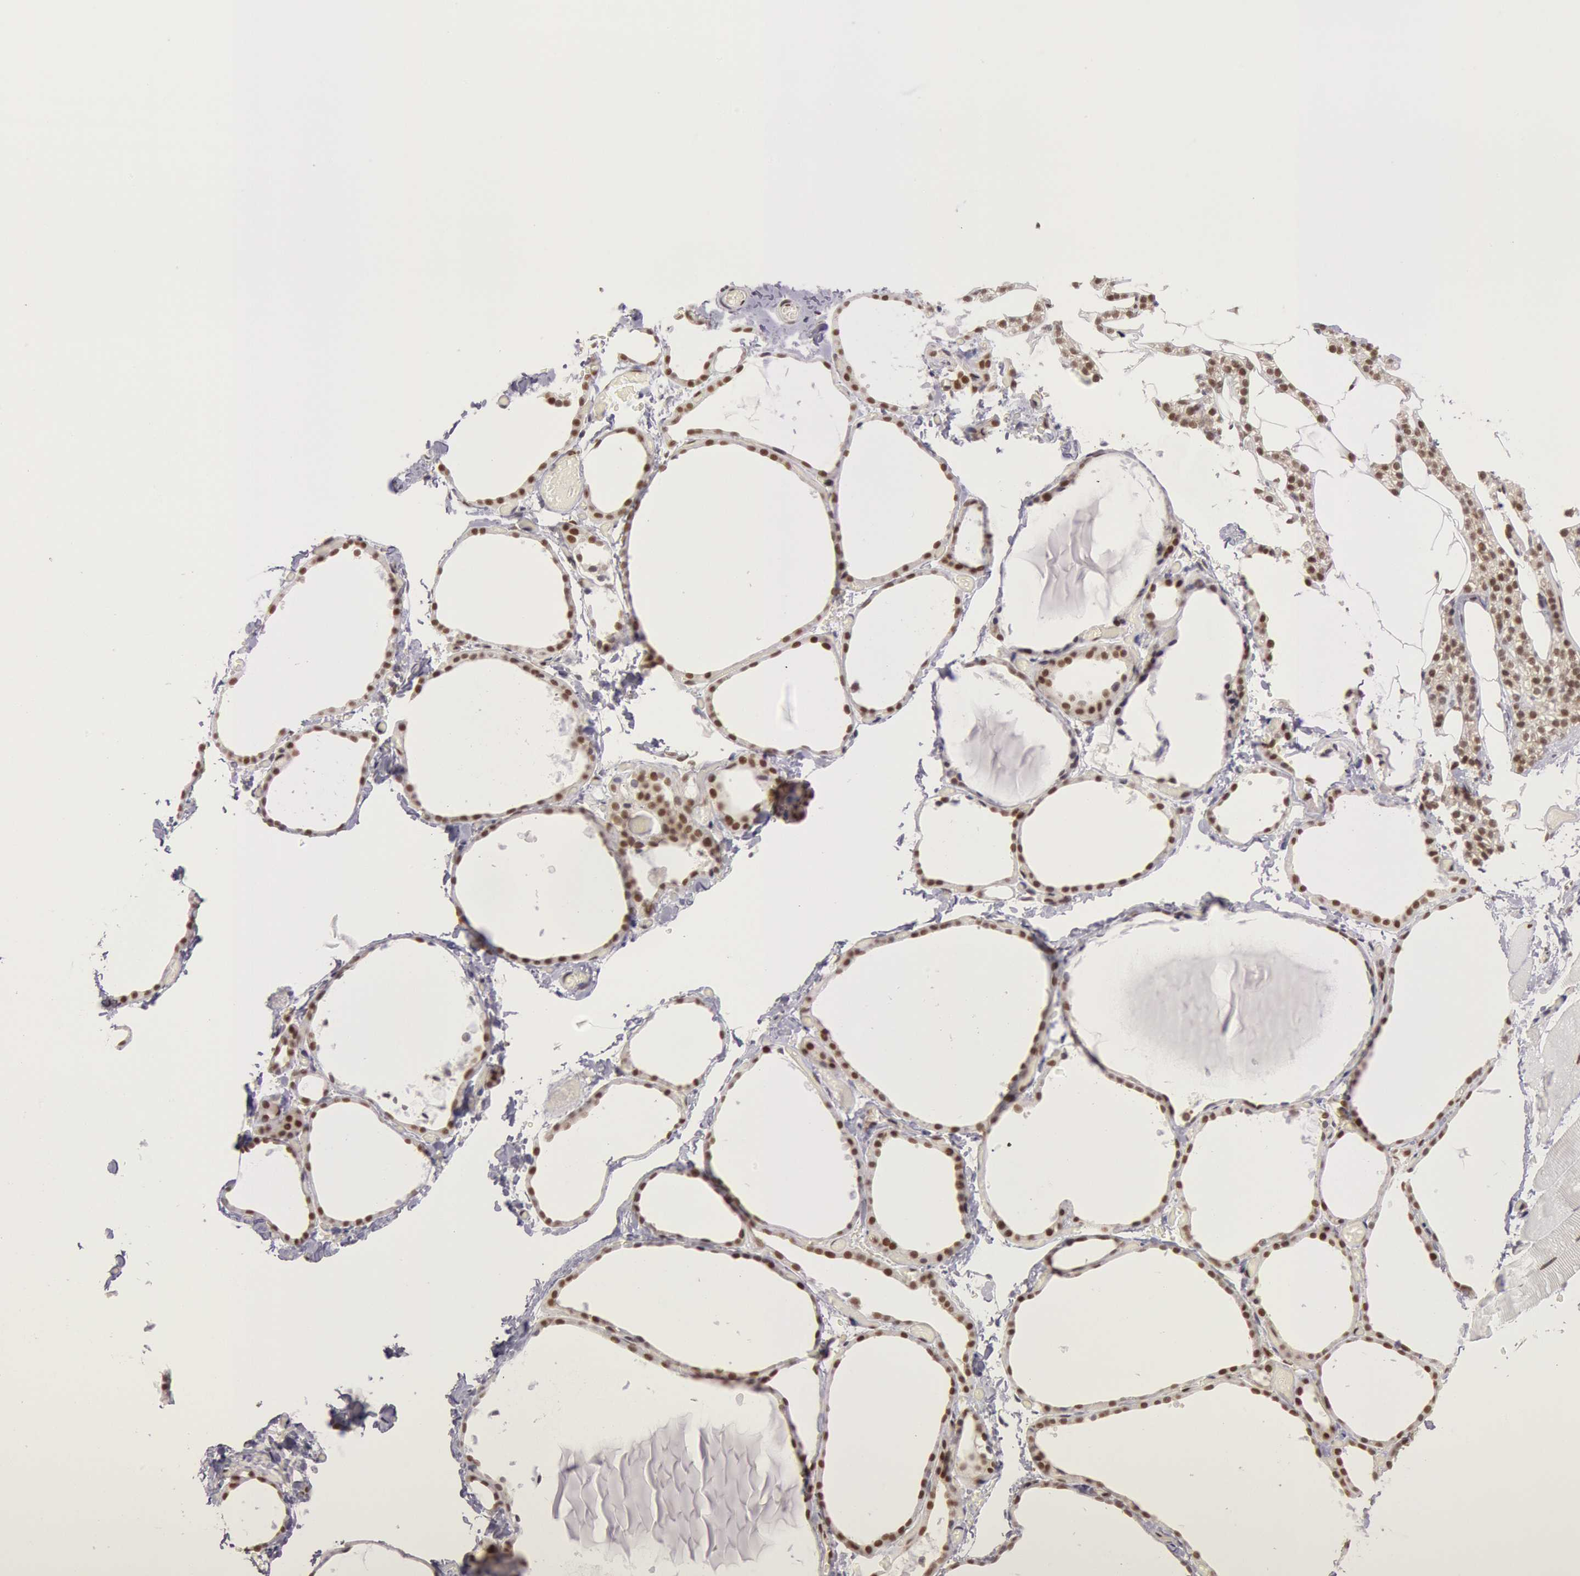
{"staining": {"intensity": "strong", "quantity": ">75%", "location": "nuclear"}, "tissue": "thyroid gland", "cell_type": "Glandular cells", "image_type": "normal", "snomed": [{"axis": "morphology", "description": "Normal tissue, NOS"}, {"axis": "topography", "description": "Thyroid gland"}], "caption": "Immunohistochemical staining of normal human thyroid gland shows strong nuclear protein staining in approximately >75% of glandular cells.", "gene": "ESS2", "patient": {"sex": "female", "age": 22}}